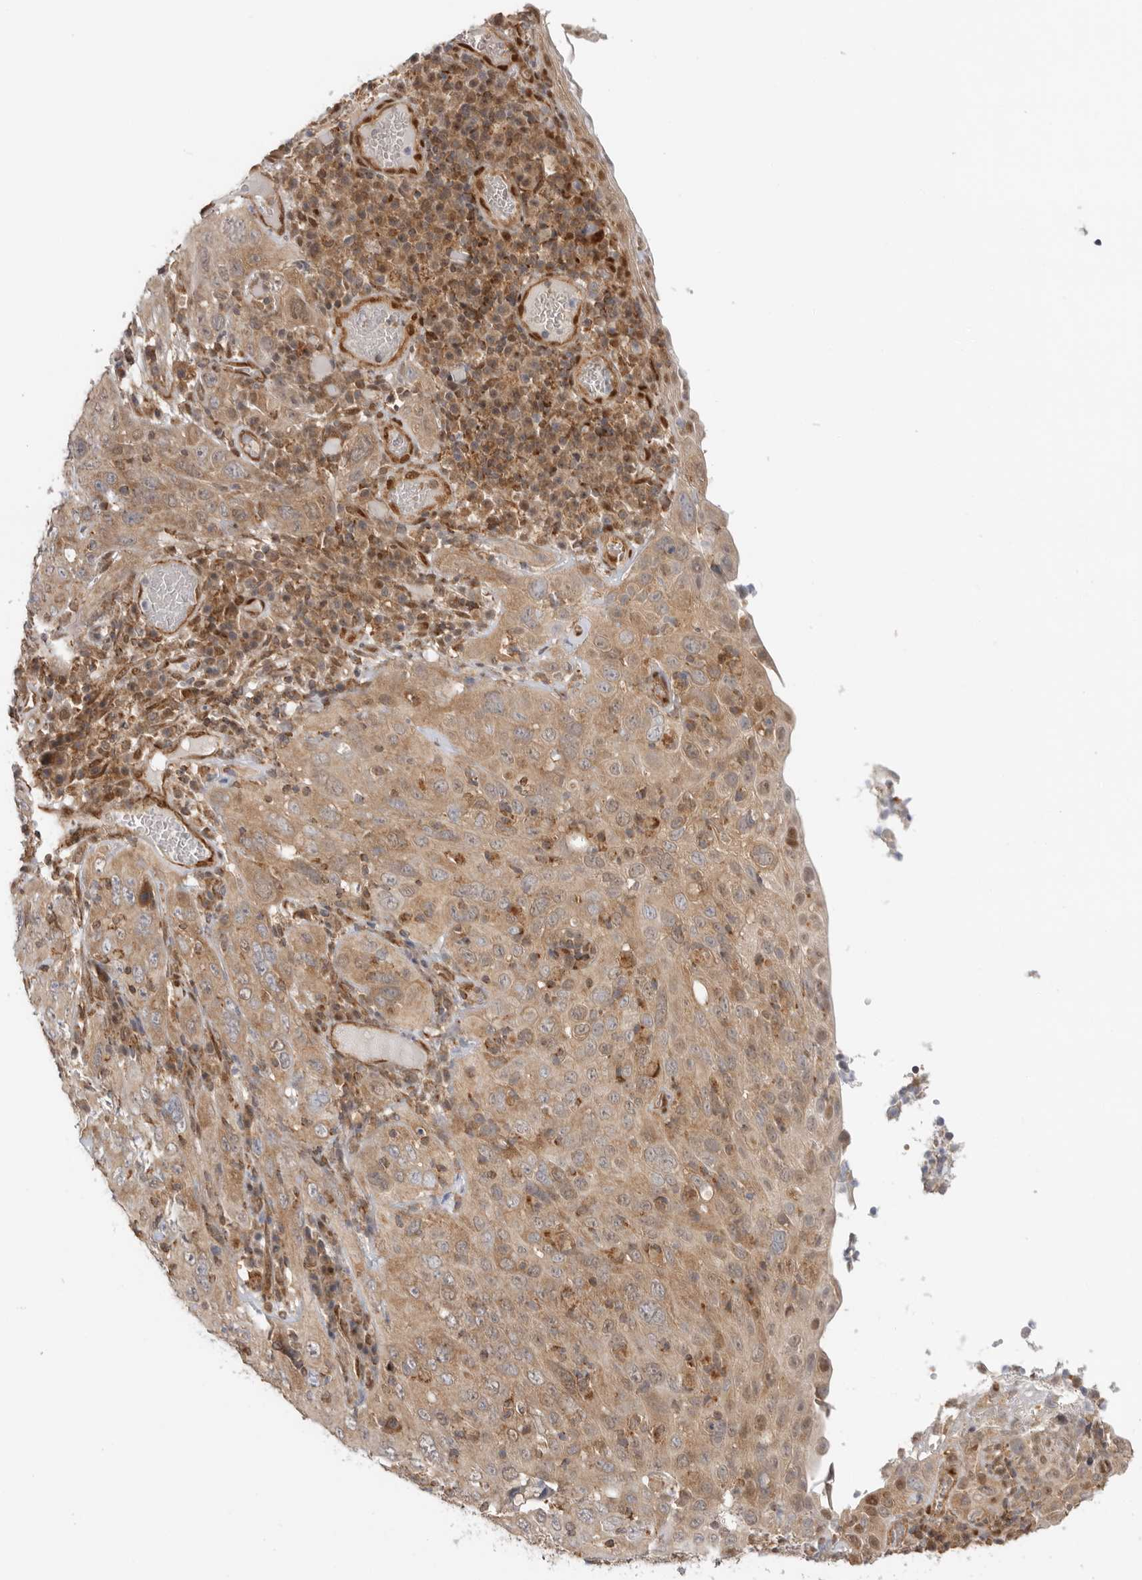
{"staining": {"intensity": "moderate", "quantity": "25%-75%", "location": "cytoplasmic/membranous,nuclear"}, "tissue": "cervical cancer", "cell_type": "Tumor cells", "image_type": "cancer", "snomed": [{"axis": "morphology", "description": "Squamous cell carcinoma, NOS"}, {"axis": "topography", "description": "Cervix"}], "caption": "Moderate cytoplasmic/membranous and nuclear protein expression is identified in about 25%-75% of tumor cells in cervical squamous cell carcinoma.", "gene": "DCAF8", "patient": {"sex": "female", "age": 46}}